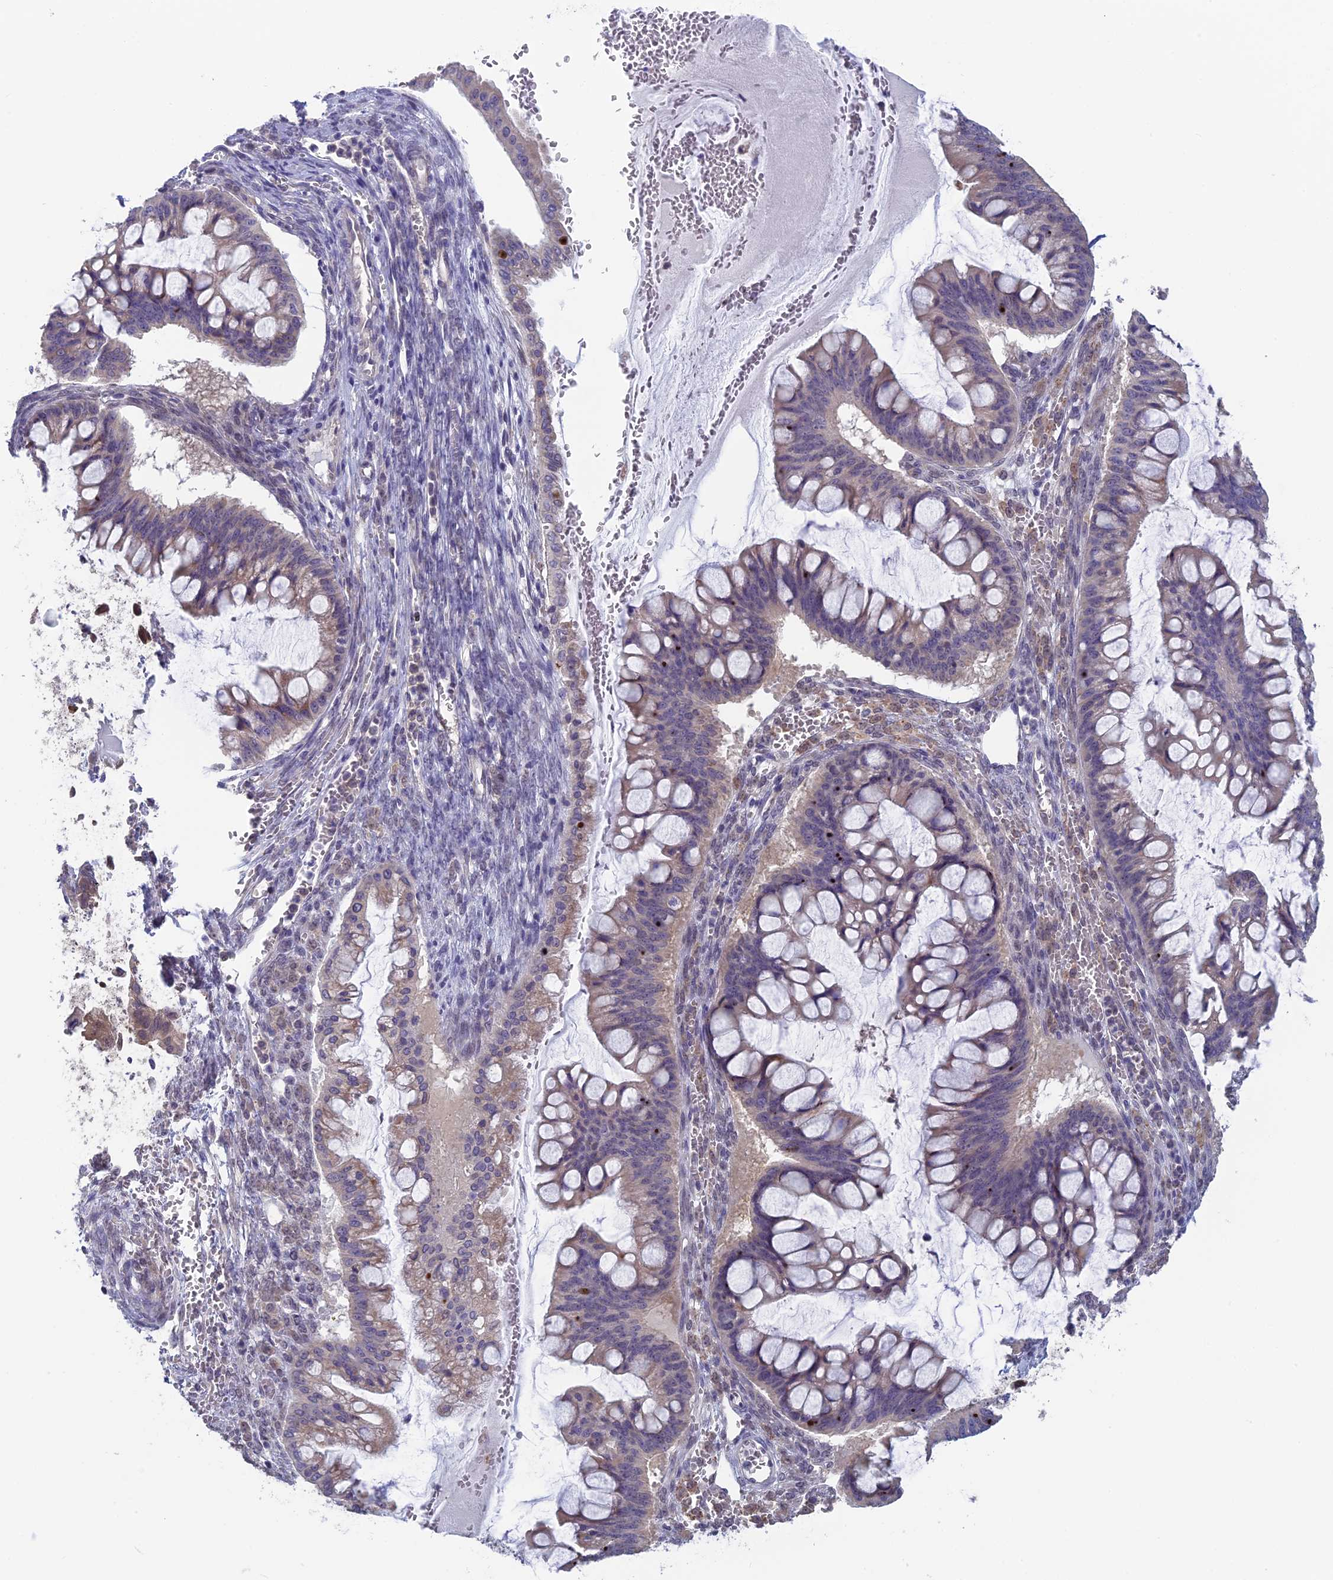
{"staining": {"intensity": "weak", "quantity": "<25%", "location": "cytoplasmic/membranous"}, "tissue": "ovarian cancer", "cell_type": "Tumor cells", "image_type": "cancer", "snomed": [{"axis": "morphology", "description": "Cystadenocarcinoma, mucinous, NOS"}, {"axis": "topography", "description": "Ovary"}], "caption": "An immunohistochemistry (IHC) micrograph of ovarian cancer (mucinous cystadenocarcinoma) is shown. There is no staining in tumor cells of ovarian cancer (mucinous cystadenocarcinoma).", "gene": "MRI1", "patient": {"sex": "female", "age": 73}}